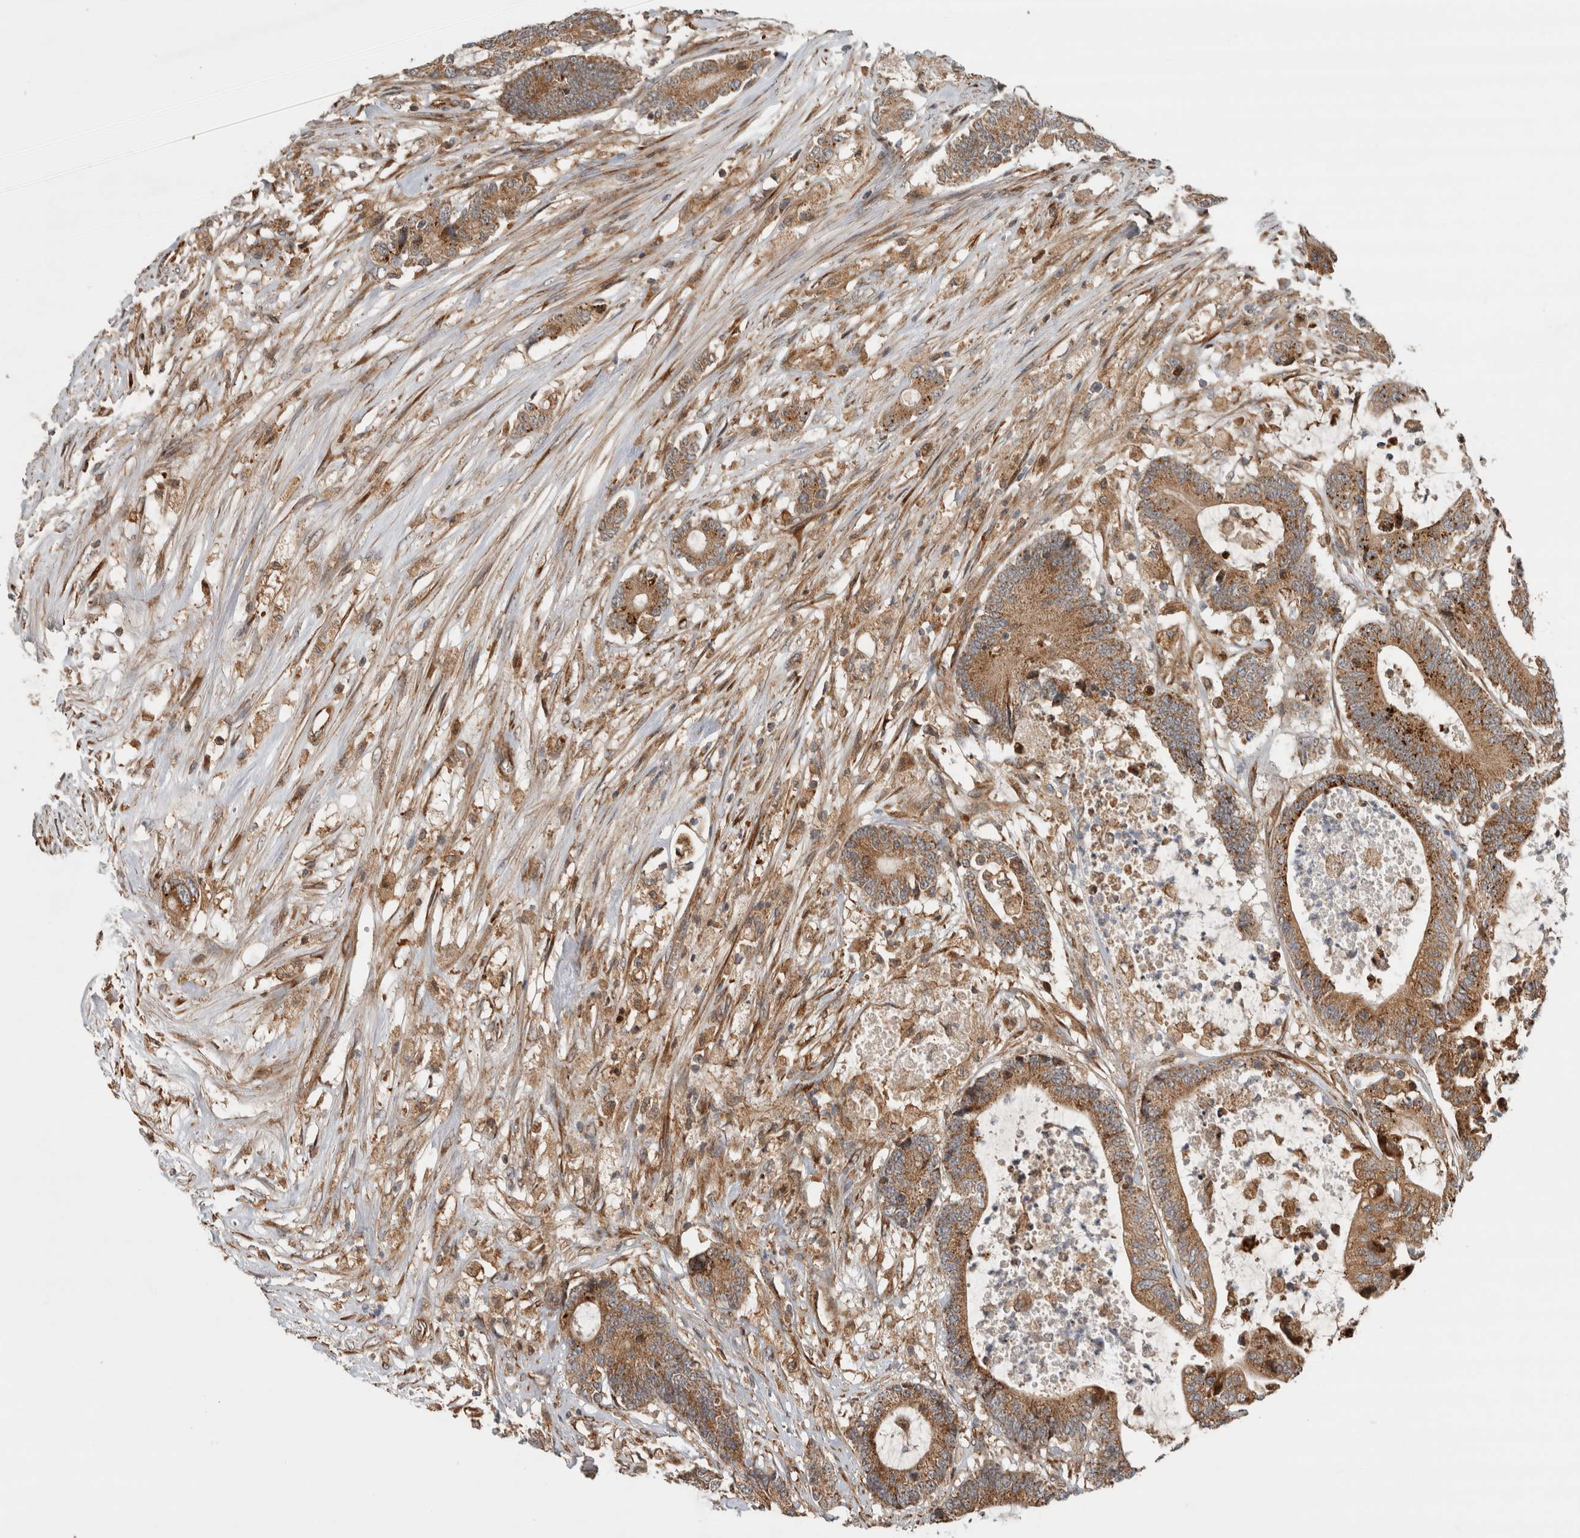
{"staining": {"intensity": "moderate", "quantity": ">75%", "location": "cytoplasmic/membranous"}, "tissue": "colorectal cancer", "cell_type": "Tumor cells", "image_type": "cancer", "snomed": [{"axis": "morphology", "description": "Adenocarcinoma, NOS"}, {"axis": "topography", "description": "Colon"}], "caption": "Colorectal cancer (adenocarcinoma) tissue reveals moderate cytoplasmic/membranous staining in about >75% of tumor cells, visualized by immunohistochemistry.", "gene": "TUBD1", "patient": {"sex": "female", "age": 84}}